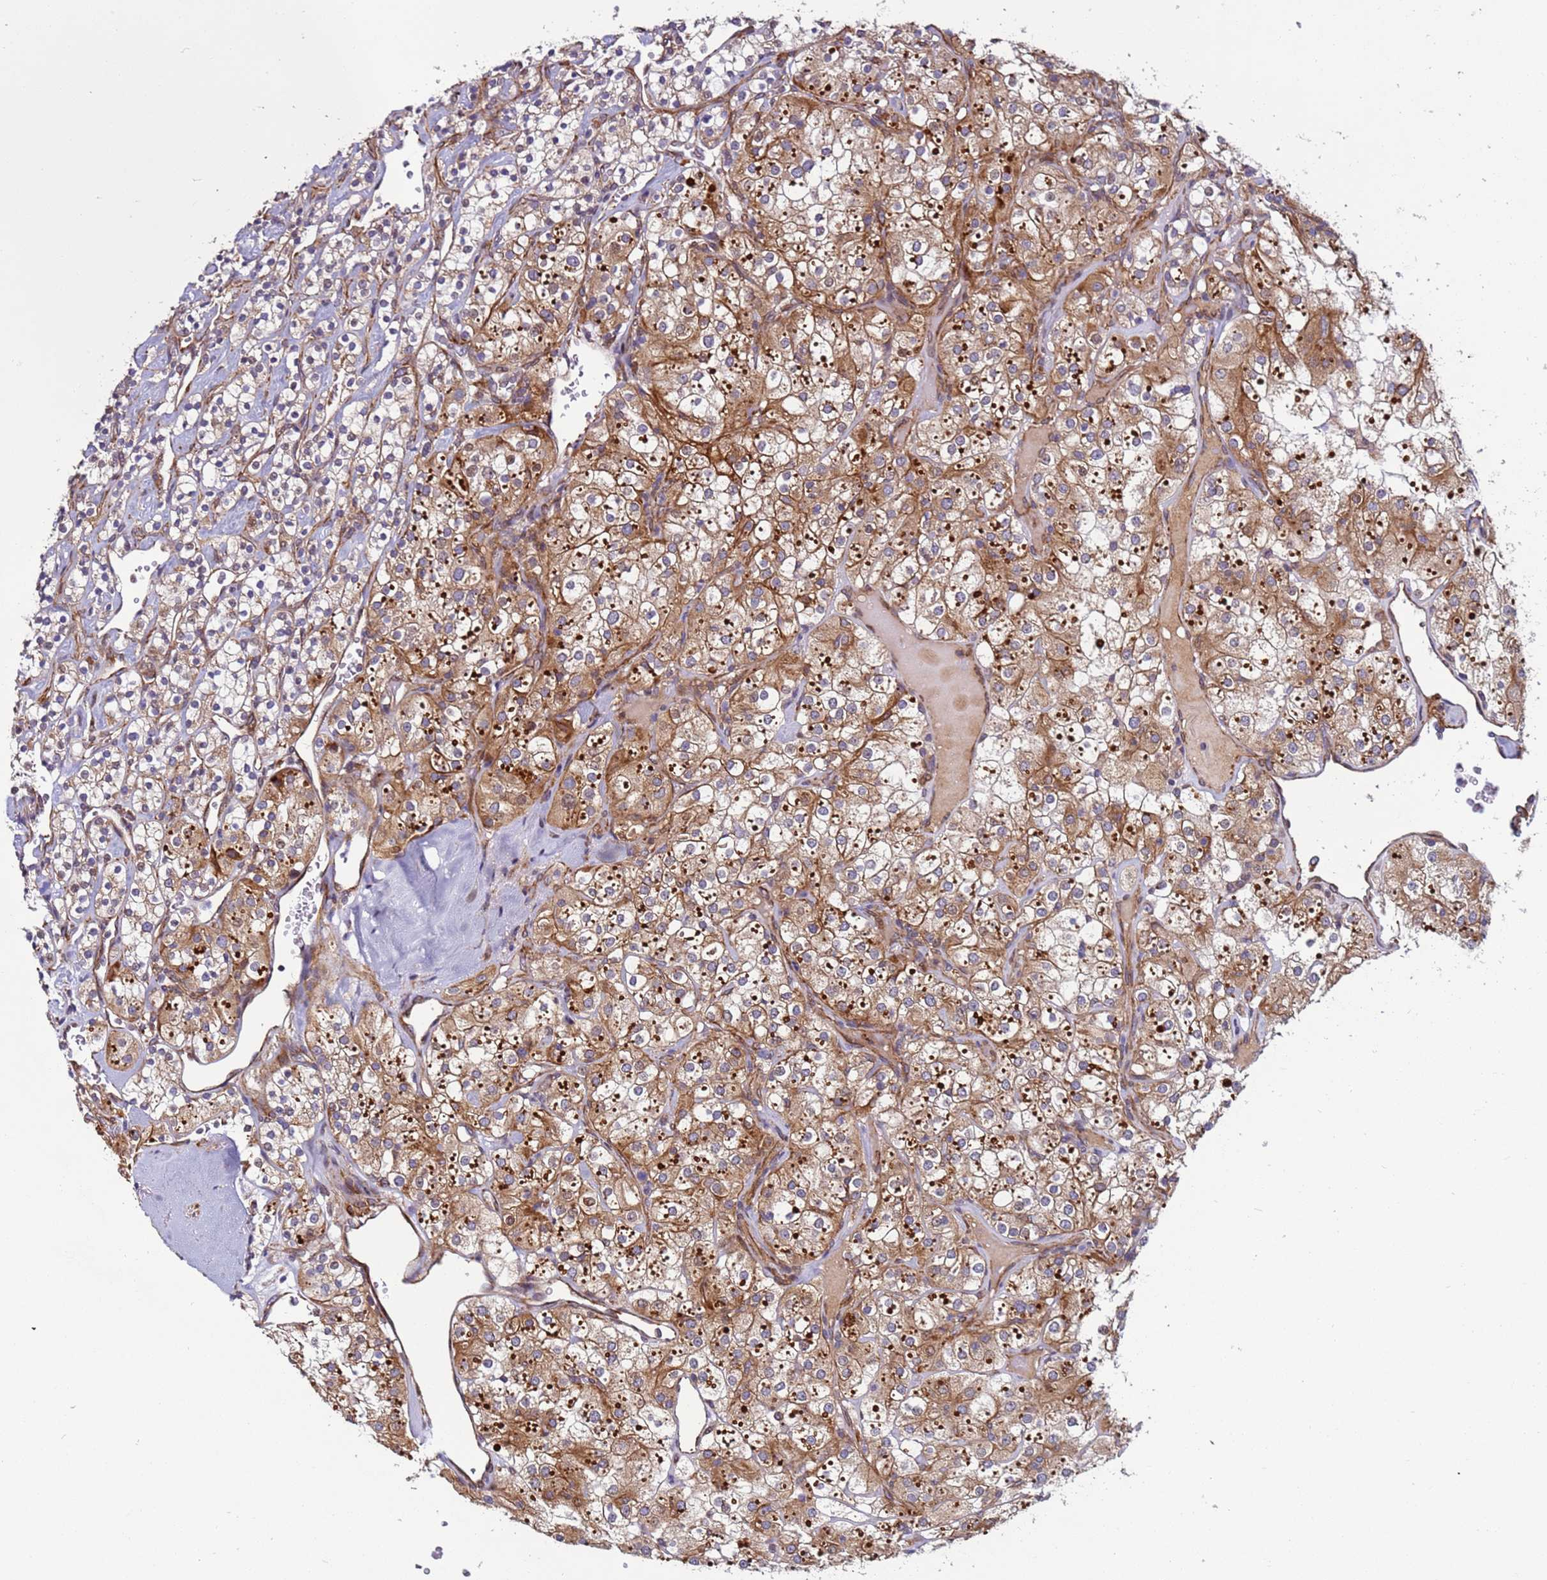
{"staining": {"intensity": "moderate", "quantity": ">75%", "location": "cytoplasmic/membranous"}, "tissue": "renal cancer", "cell_type": "Tumor cells", "image_type": "cancer", "snomed": [{"axis": "morphology", "description": "Adenocarcinoma, NOS"}, {"axis": "topography", "description": "Kidney"}], "caption": "About >75% of tumor cells in human adenocarcinoma (renal) exhibit moderate cytoplasmic/membranous protein positivity as visualized by brown immunohistochemical staining.", "gene": "MCRIP1", "patient": {"sex": "male", "age": 77}}